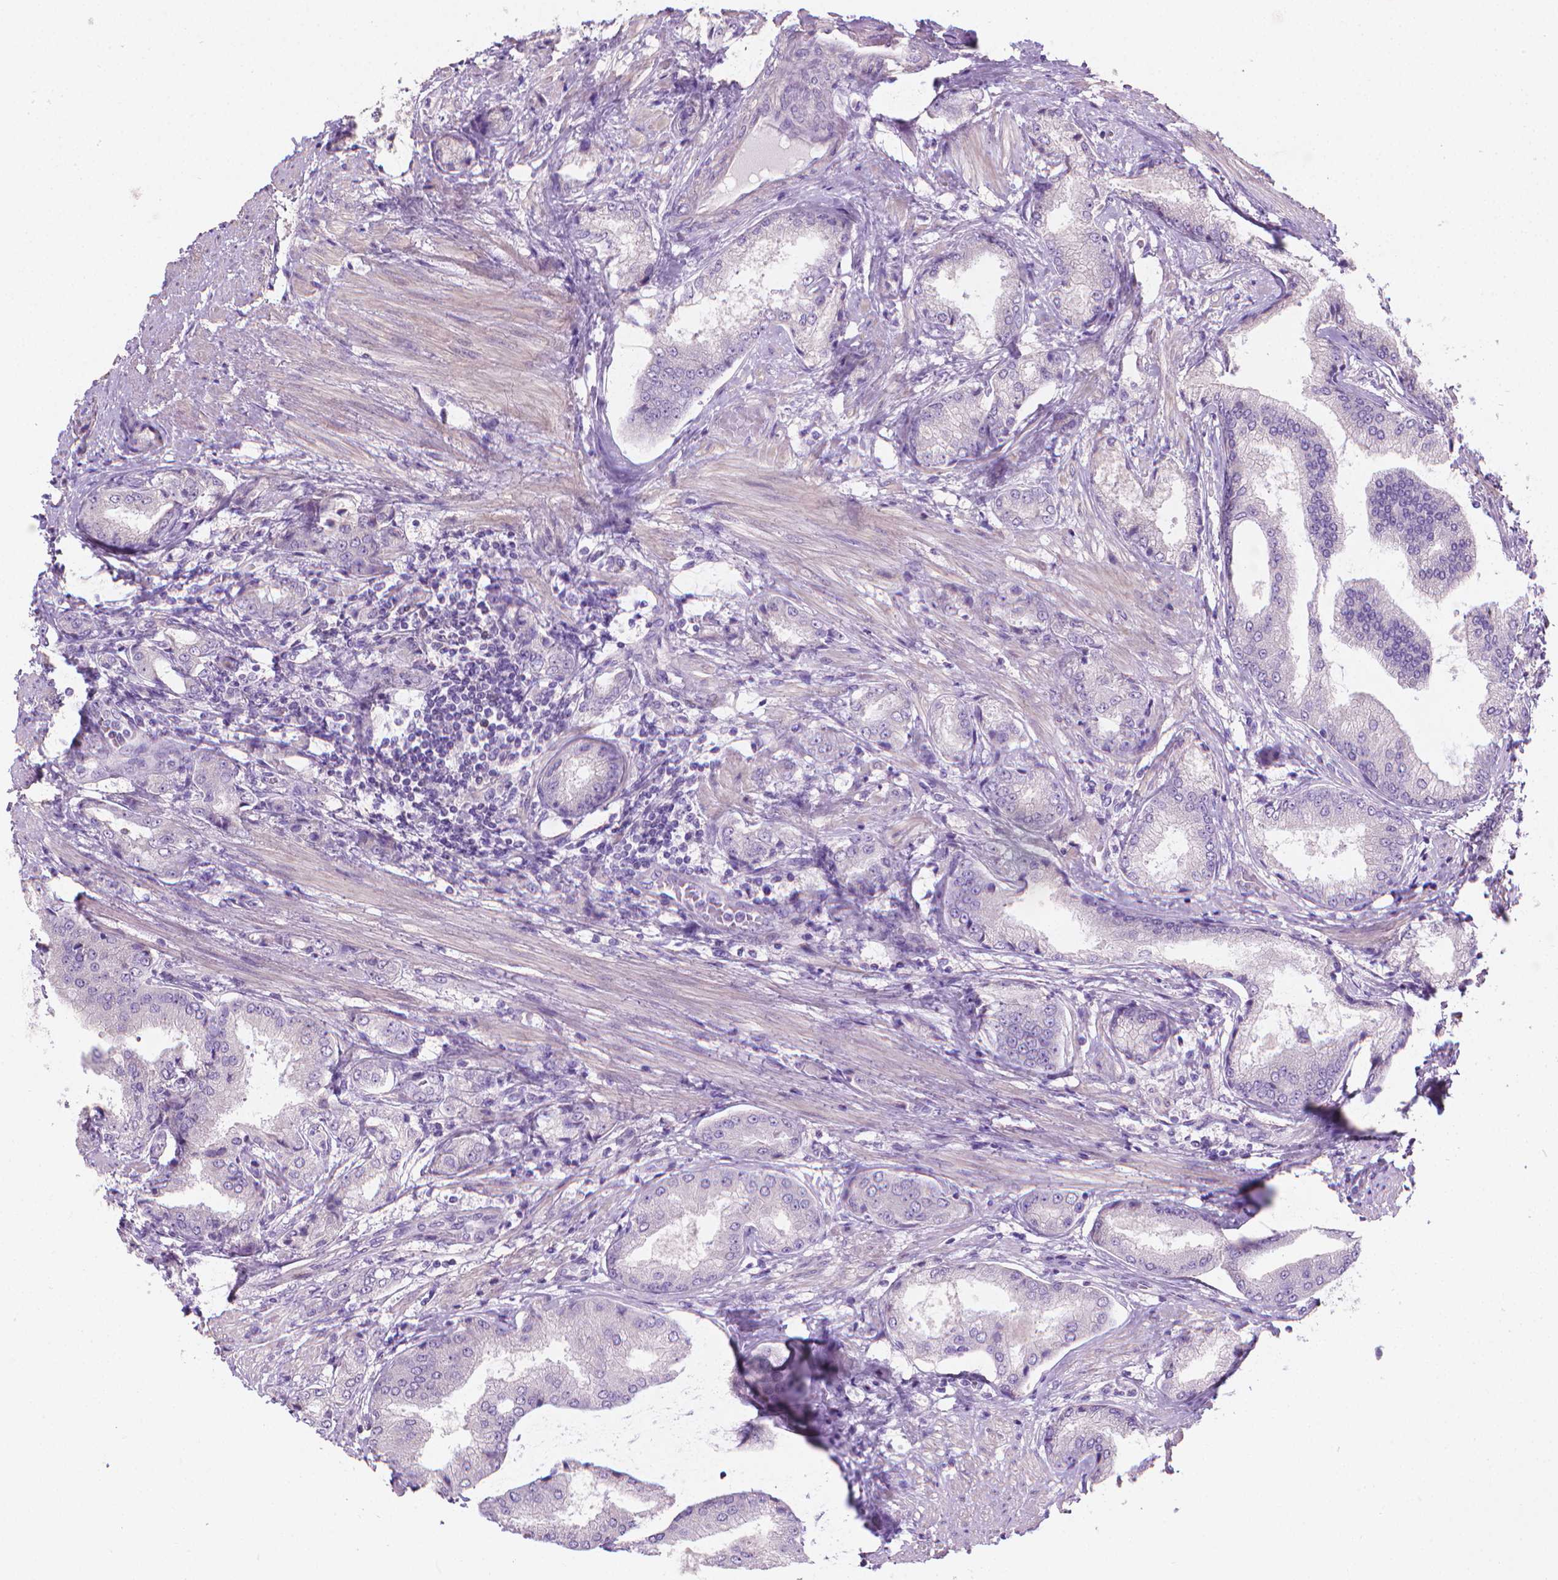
{"staining": {"intensity": "negative", "quantity": "none", "location": "none"}, "tissue": "prostate cancer", "cell_type": "Tumor cells", "image_type": "cancer", "snomed": [{"axis": "morphology", "description": "Adenocarcinoma, NOS"}, {"axis": "topography", "description": "Prostate"}], "caption": "There is no significant staining in tumor cells of prostate cancer (adenocarcinoma). (Brightfield microscopy of DAB (3,3'-diaminobenzidine) immunohistochemistry (IHC) at high magnification).", "gene": "GSDMA", "patient": {"sex": "male", "age": 63}}